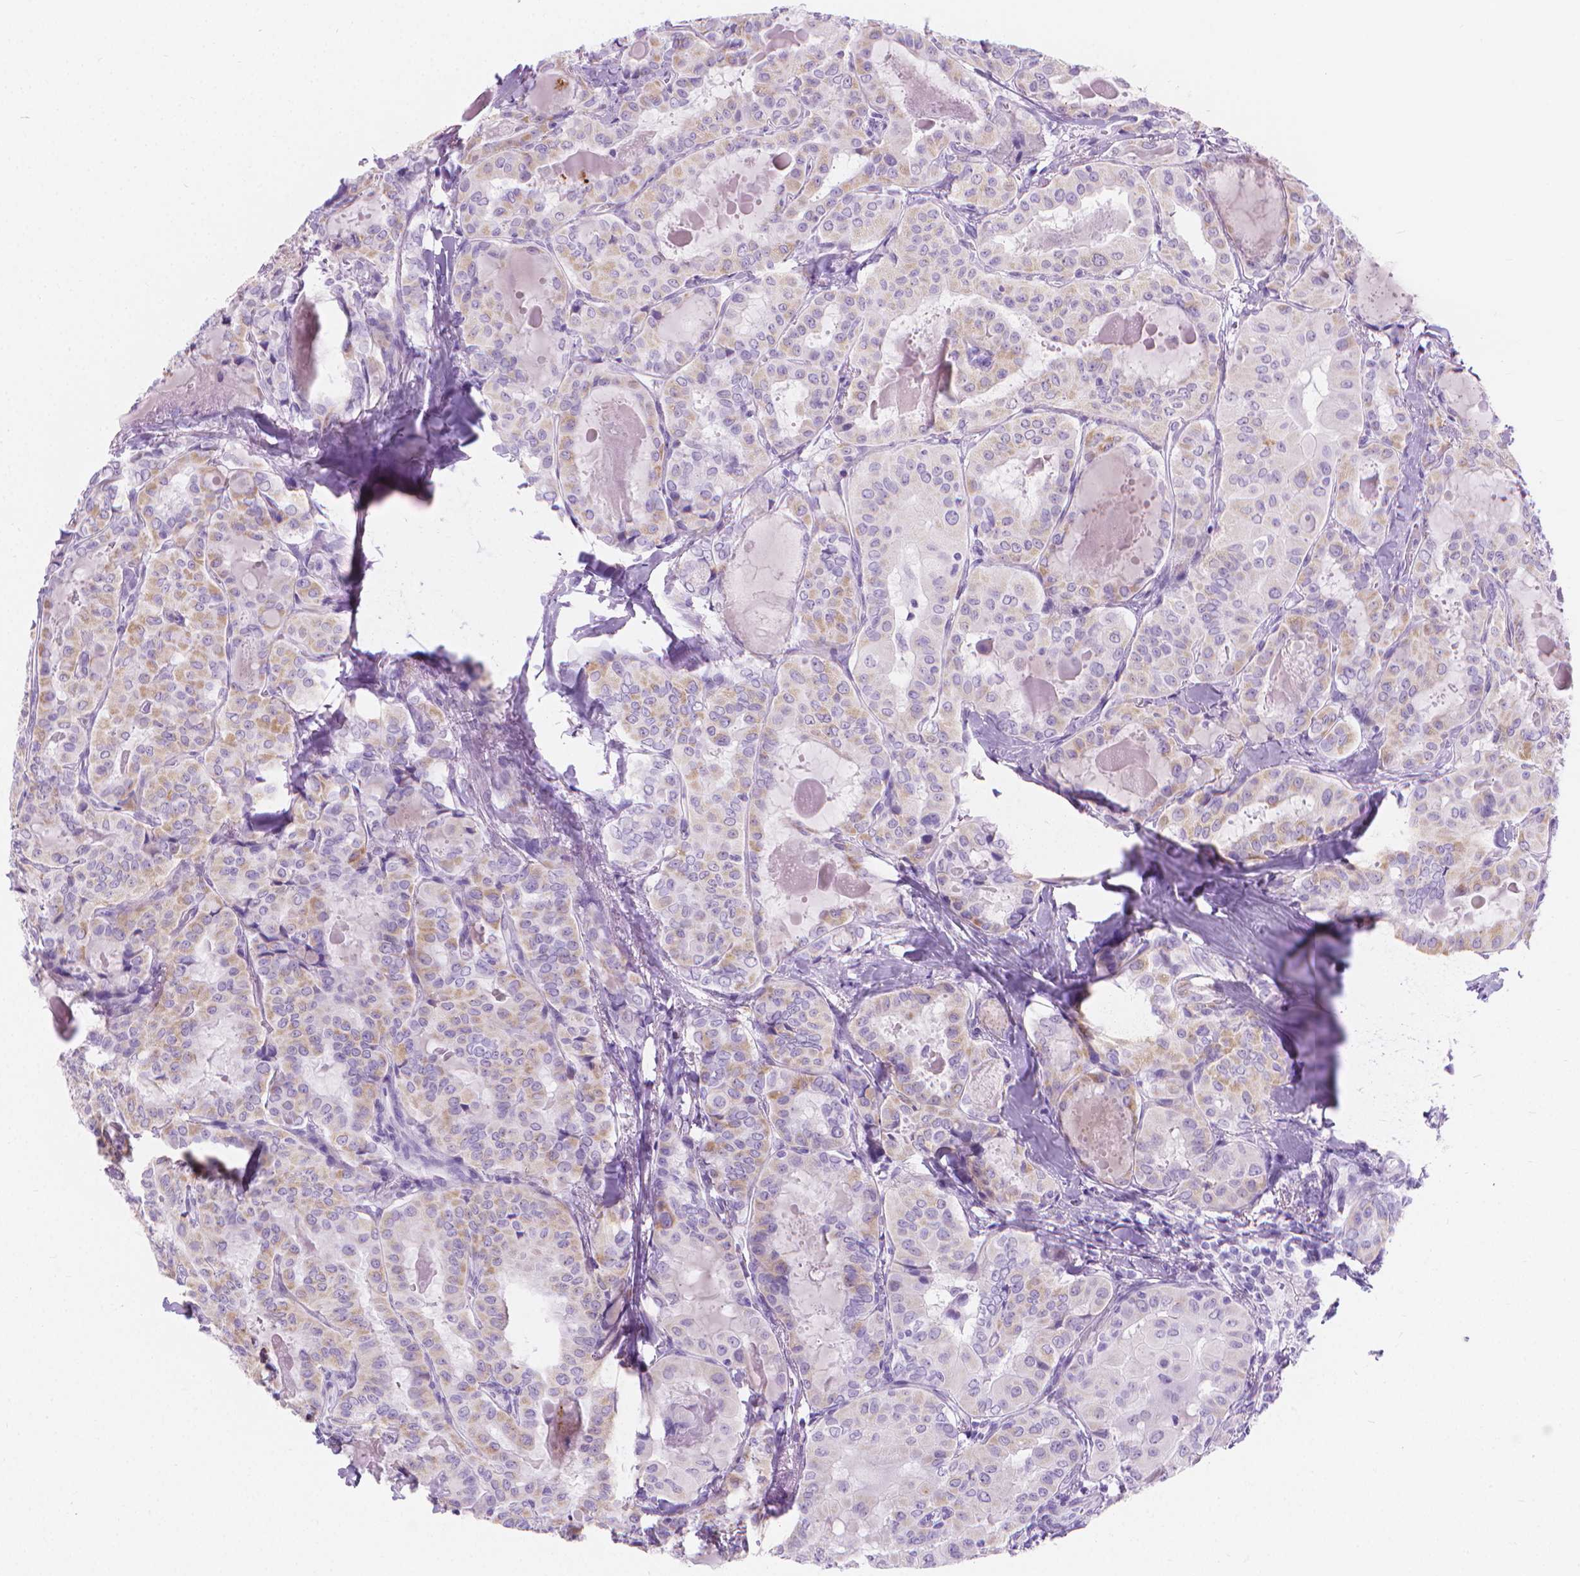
{"staining": {"intensity": "weak", "quantity": "25%-75%", "location": "cytoplasmic/membranous"}, "tissue": "thyroid cancer", "cell_type": "Tumor cells", "image_type": "cancer", "snomed": [{"axis": "morphology", "description": "Papillary adenocarcinoma, NOS"}, {"axis": "topography", "description": "Thyroid gland"}], "caption": "Thyroid cancer was stained to show a protein in brown. There is low levels of weak cytoplasmic/membranous staining in about 25%-75% of tumor cells.", "gene": "CFAP52", "patient": {"sex": "female", "age": 41}}